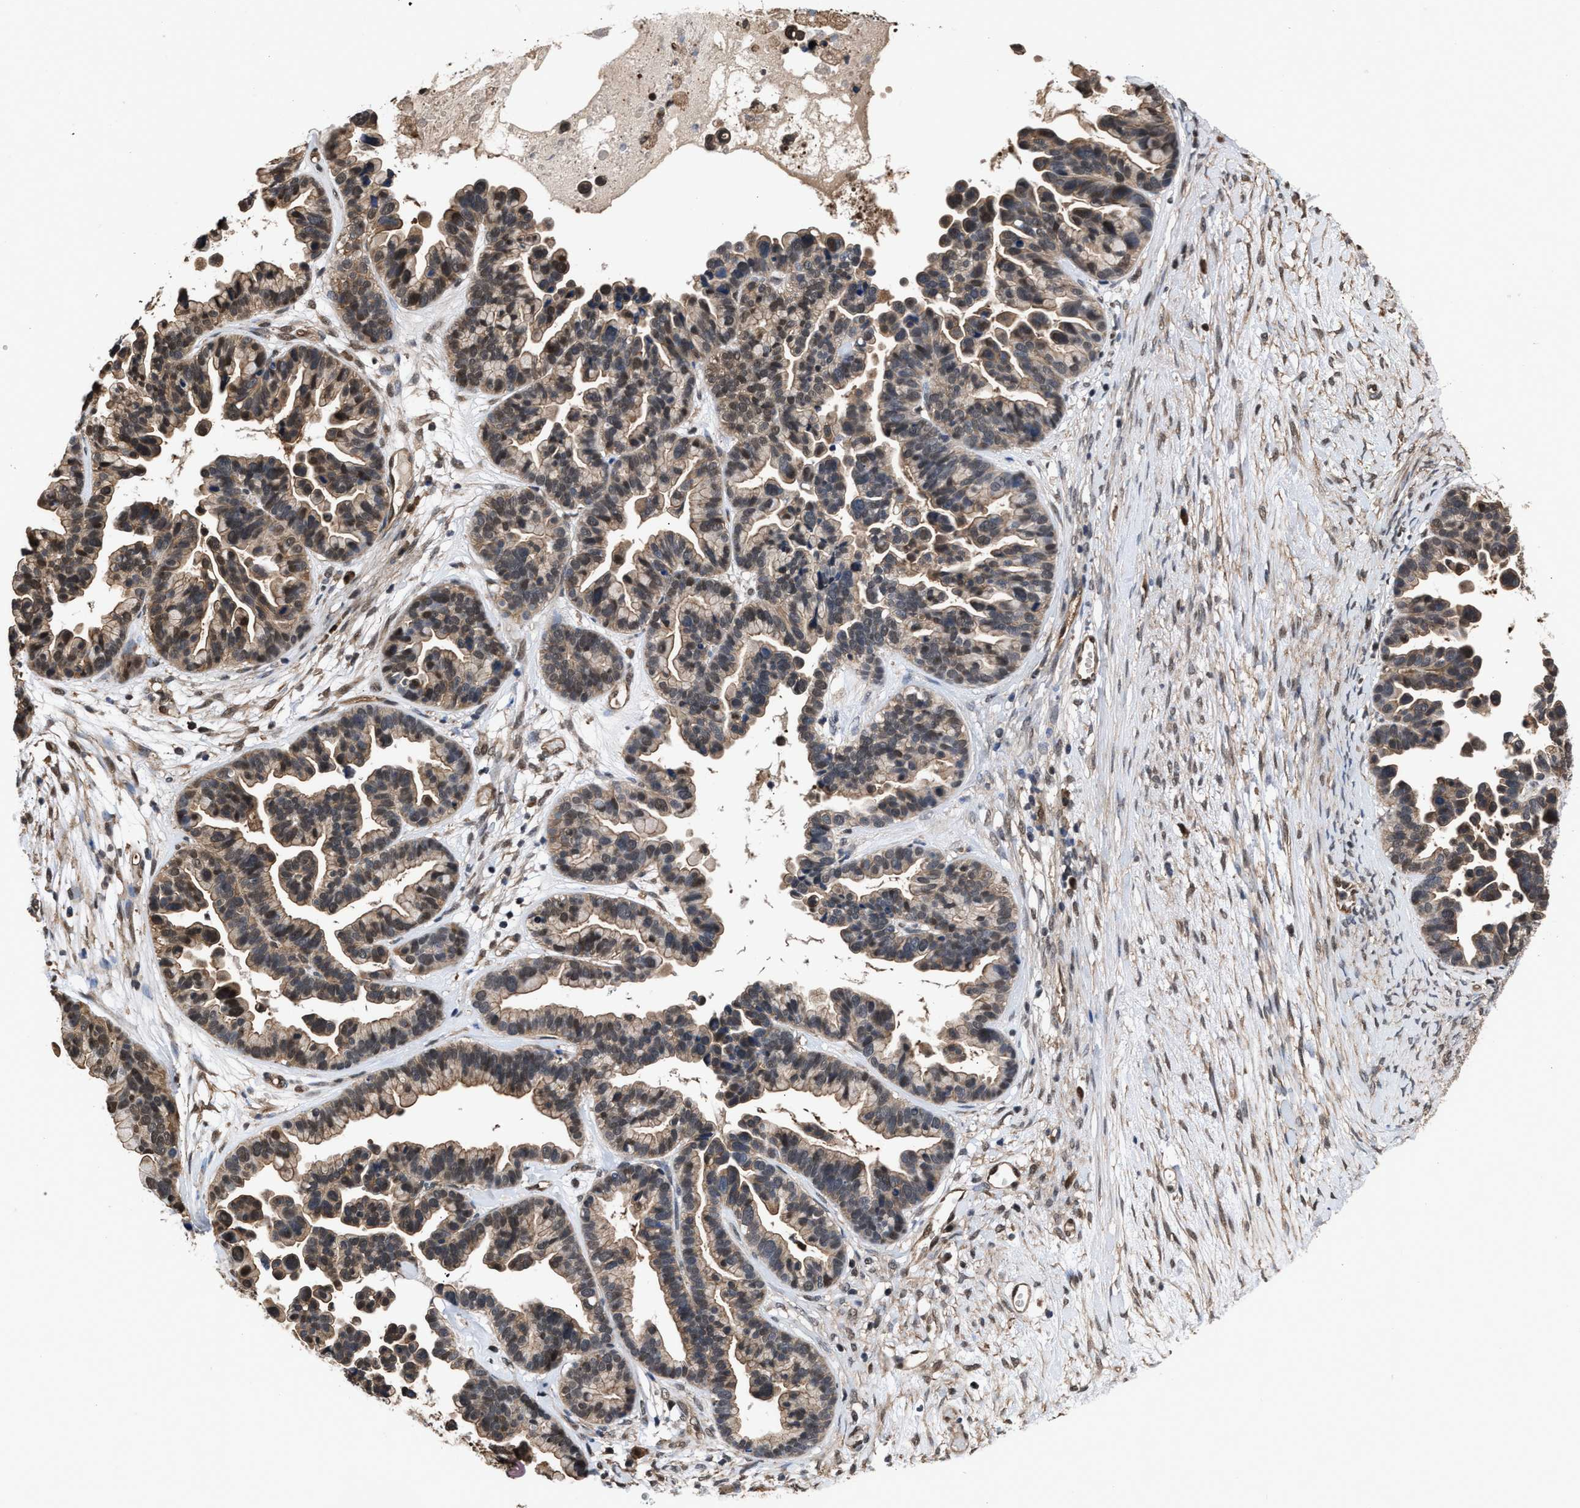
{"staining": {"intensity": "weak", "quantity": "25%-75%", "location": "cytoplasmic/membranous,nuclear"}, "tissue": "ovarian cancer", "cell_type": "Tumor cells", "image_type": "cancer", "snomed": [{"axis": "morphology", "description": "Cystadenocarcinoma, serous, NOS"}, {"axis": "topography", "description": "Ovary"}], "caption": "IHC of ovarian cancer (serous cystadenocarcinoma) reveals low levels of weak cytoplasmic/membranous and nuclear positivity in about 25%-75% of tumor cells.", "gene": "SCAI", "patient": {"sex": "female", "age": 56}}